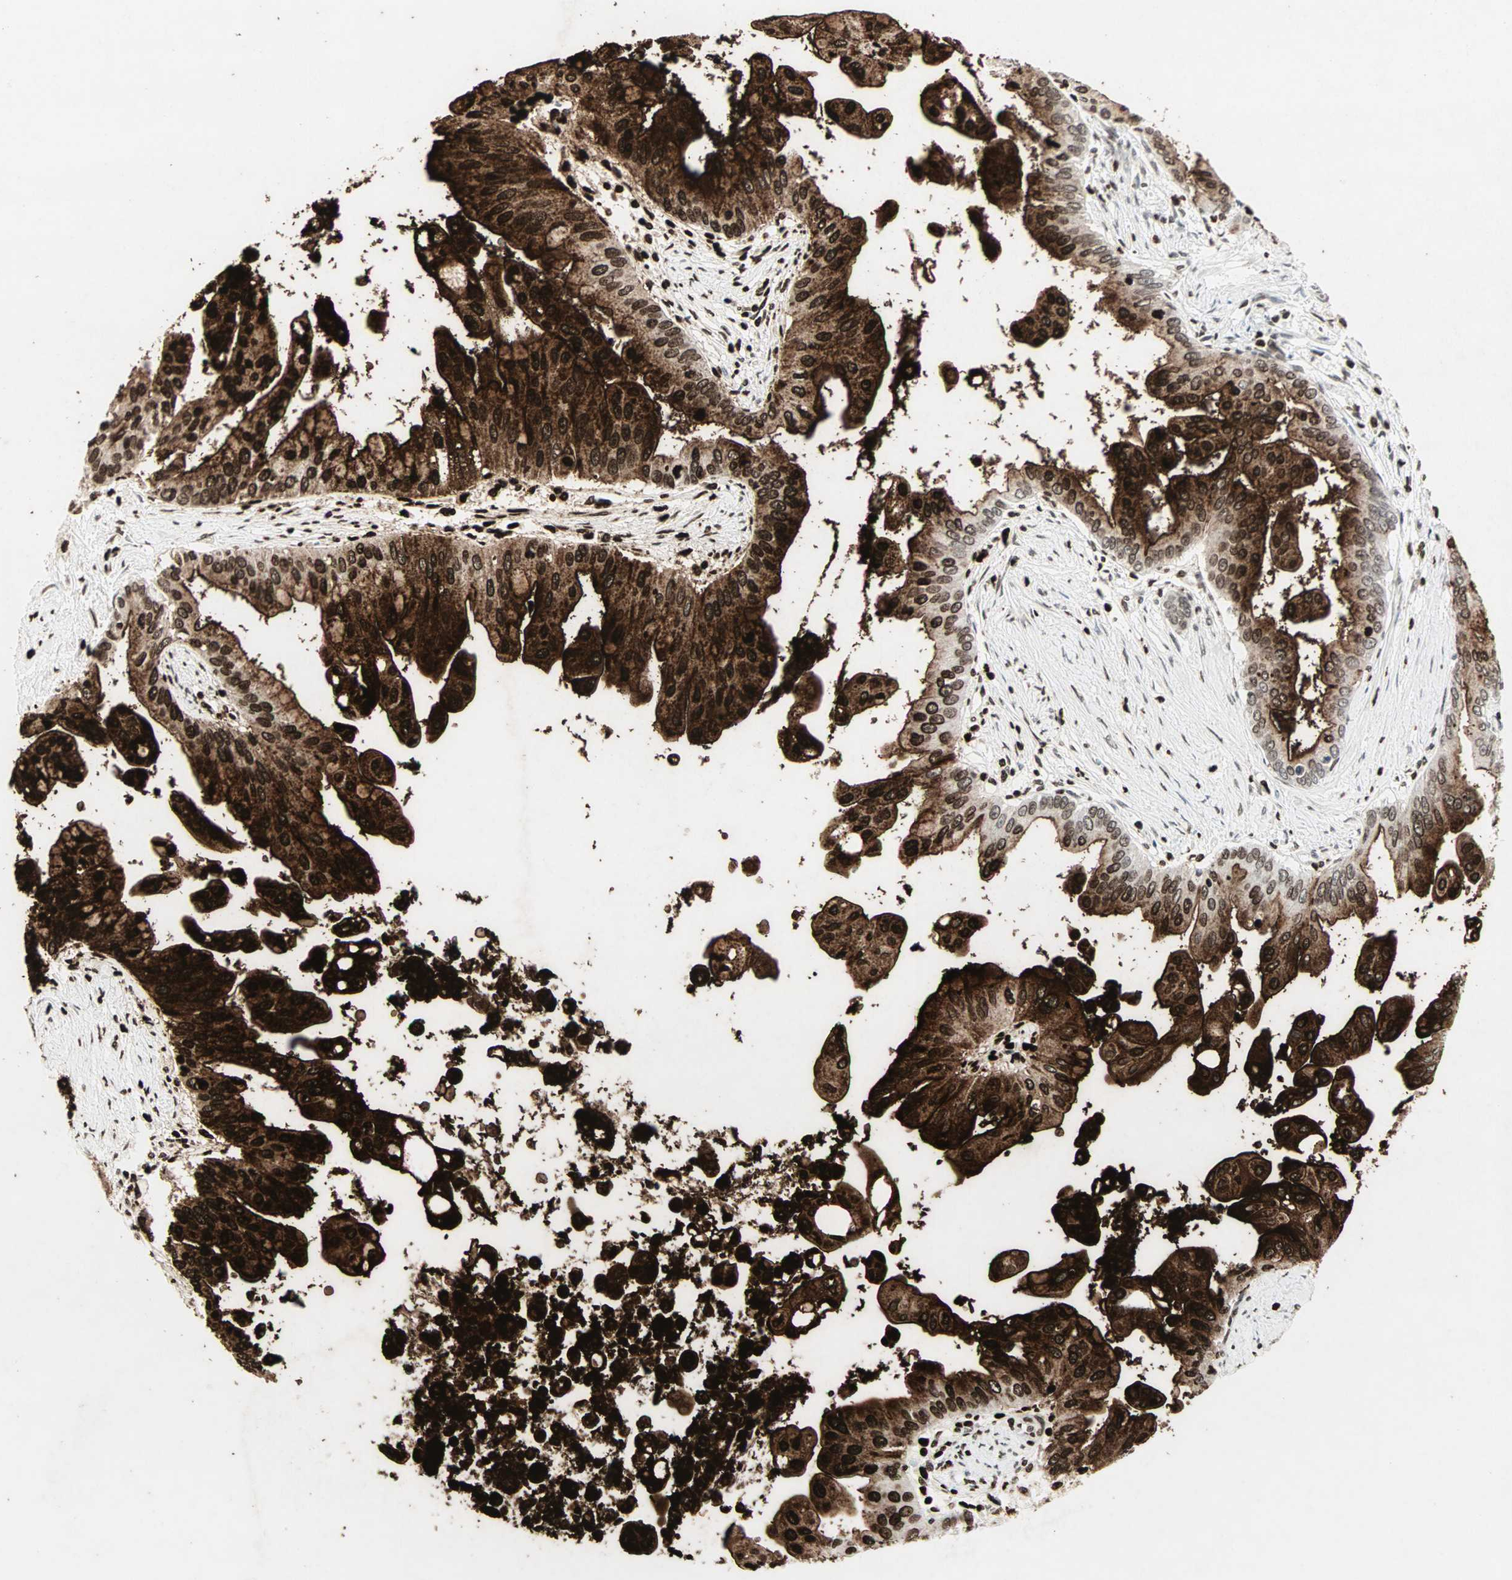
{"staining": {"intensity": "strong", "quantity": ">75%", "location": "cytoplasmic/membranous,nuclear"}, "tissue": "pancreatic cancer", "cell_type": "Tumor cells", "image_type": "cancer", "snomed": [{"axis": "morphology", "description": "Adenocarcinoma, NOS"}, {"axis": "topography", "description": "Pancreas"}], "caption": "Immunohistochemical staining of human pancreatic cancer (adenocarcinoma) exhibits high levels of strong cytoplasmic/membranous and nuclear expression in about >75% of tumor cells. The protein is shown in brown color, while the nuclei are stained blue.", "gene": "CEACAM6", "patient": {"sex": "female", "age": 75}}